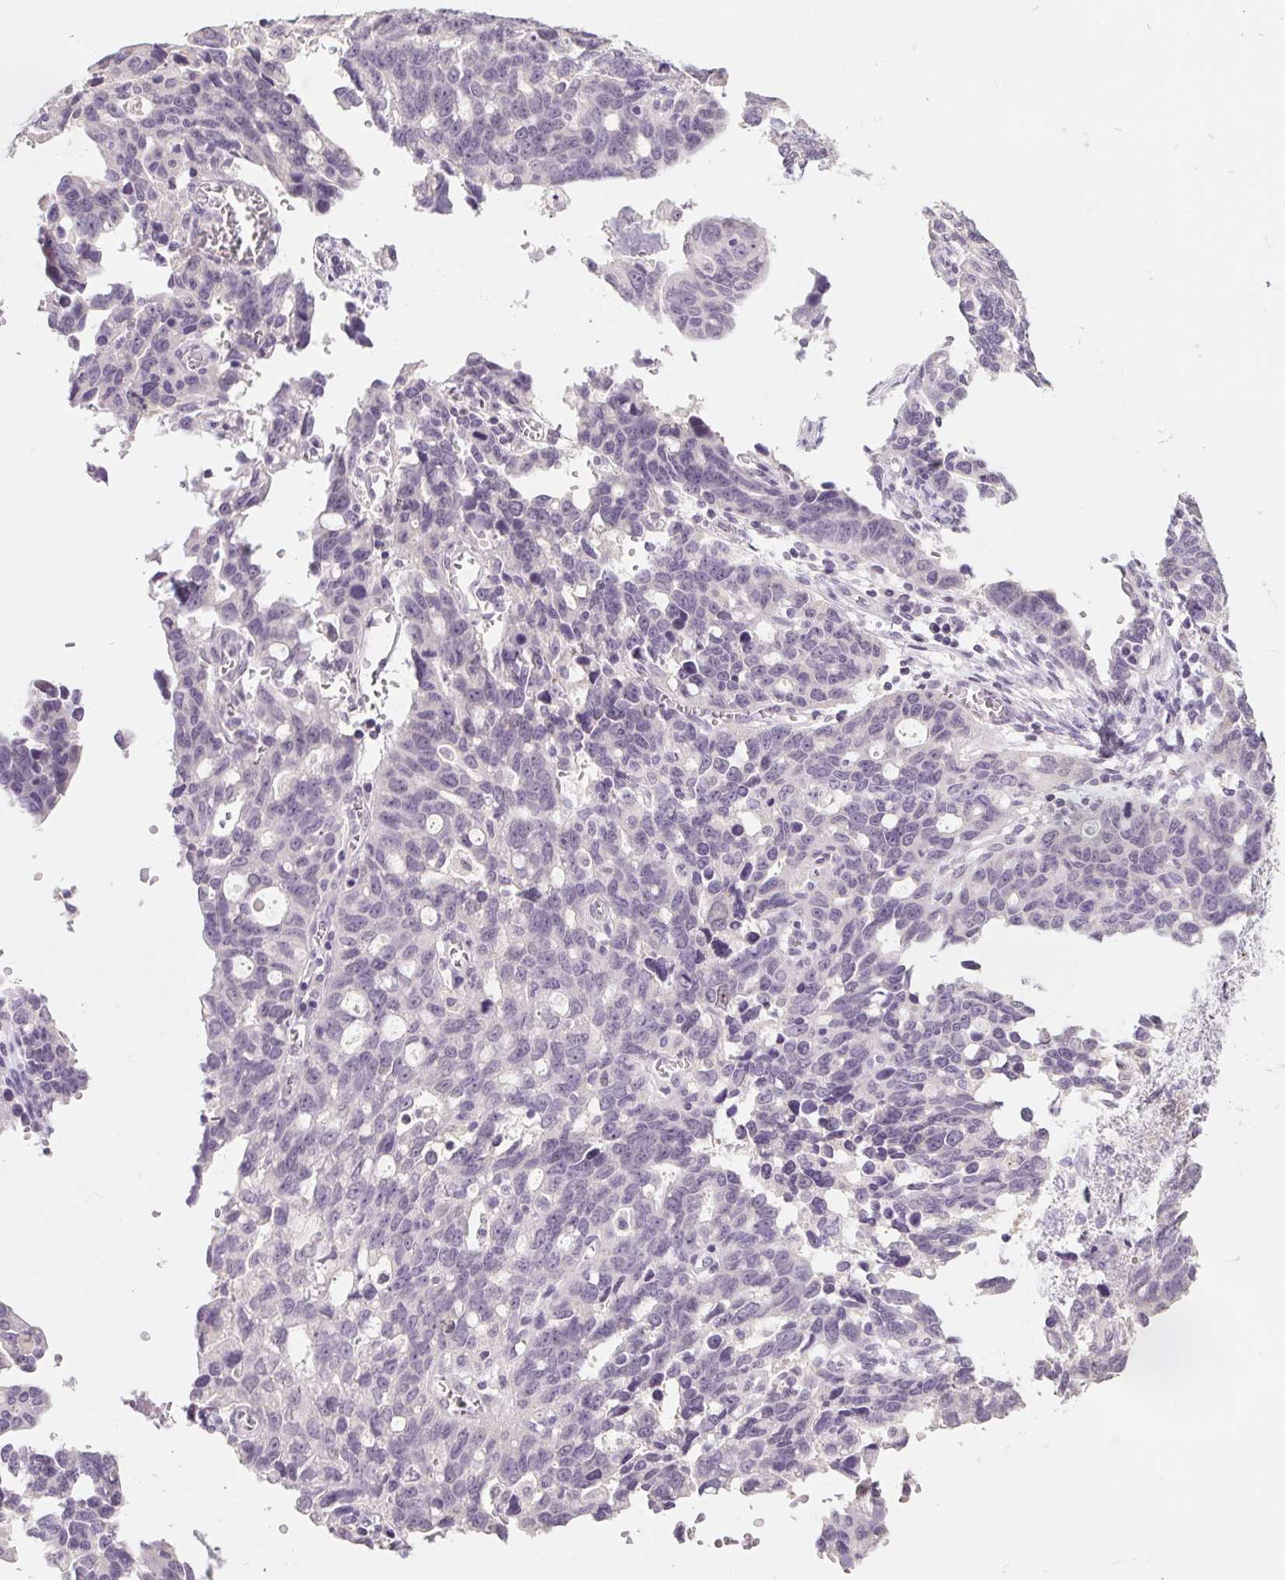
{"staining": {"intensity": "negative", "quantity": "none", "location": "none"}, "tissue": "ovarian cancer", "cell_type": "Tumor cells", "image_type": "cancer", "snomed": [{"axis": "morphology", "description": "Cystadenocarcinoma, serous, NOS"}, {"axis": "topography", "description": "Ovary"}], "caption": "There is no significant expression in tumor cells of serous cystadenocarcinoma (ovarian). (Stains: DAB (3,3'-diaminobenzidine) immunohistochemistry (IHC) with hematoxylin counter stain, Microscopy: brightfield microscopy at high magnification).", "gene": "CAPZA3", "patient": {"sex": "female", "age": 69}}